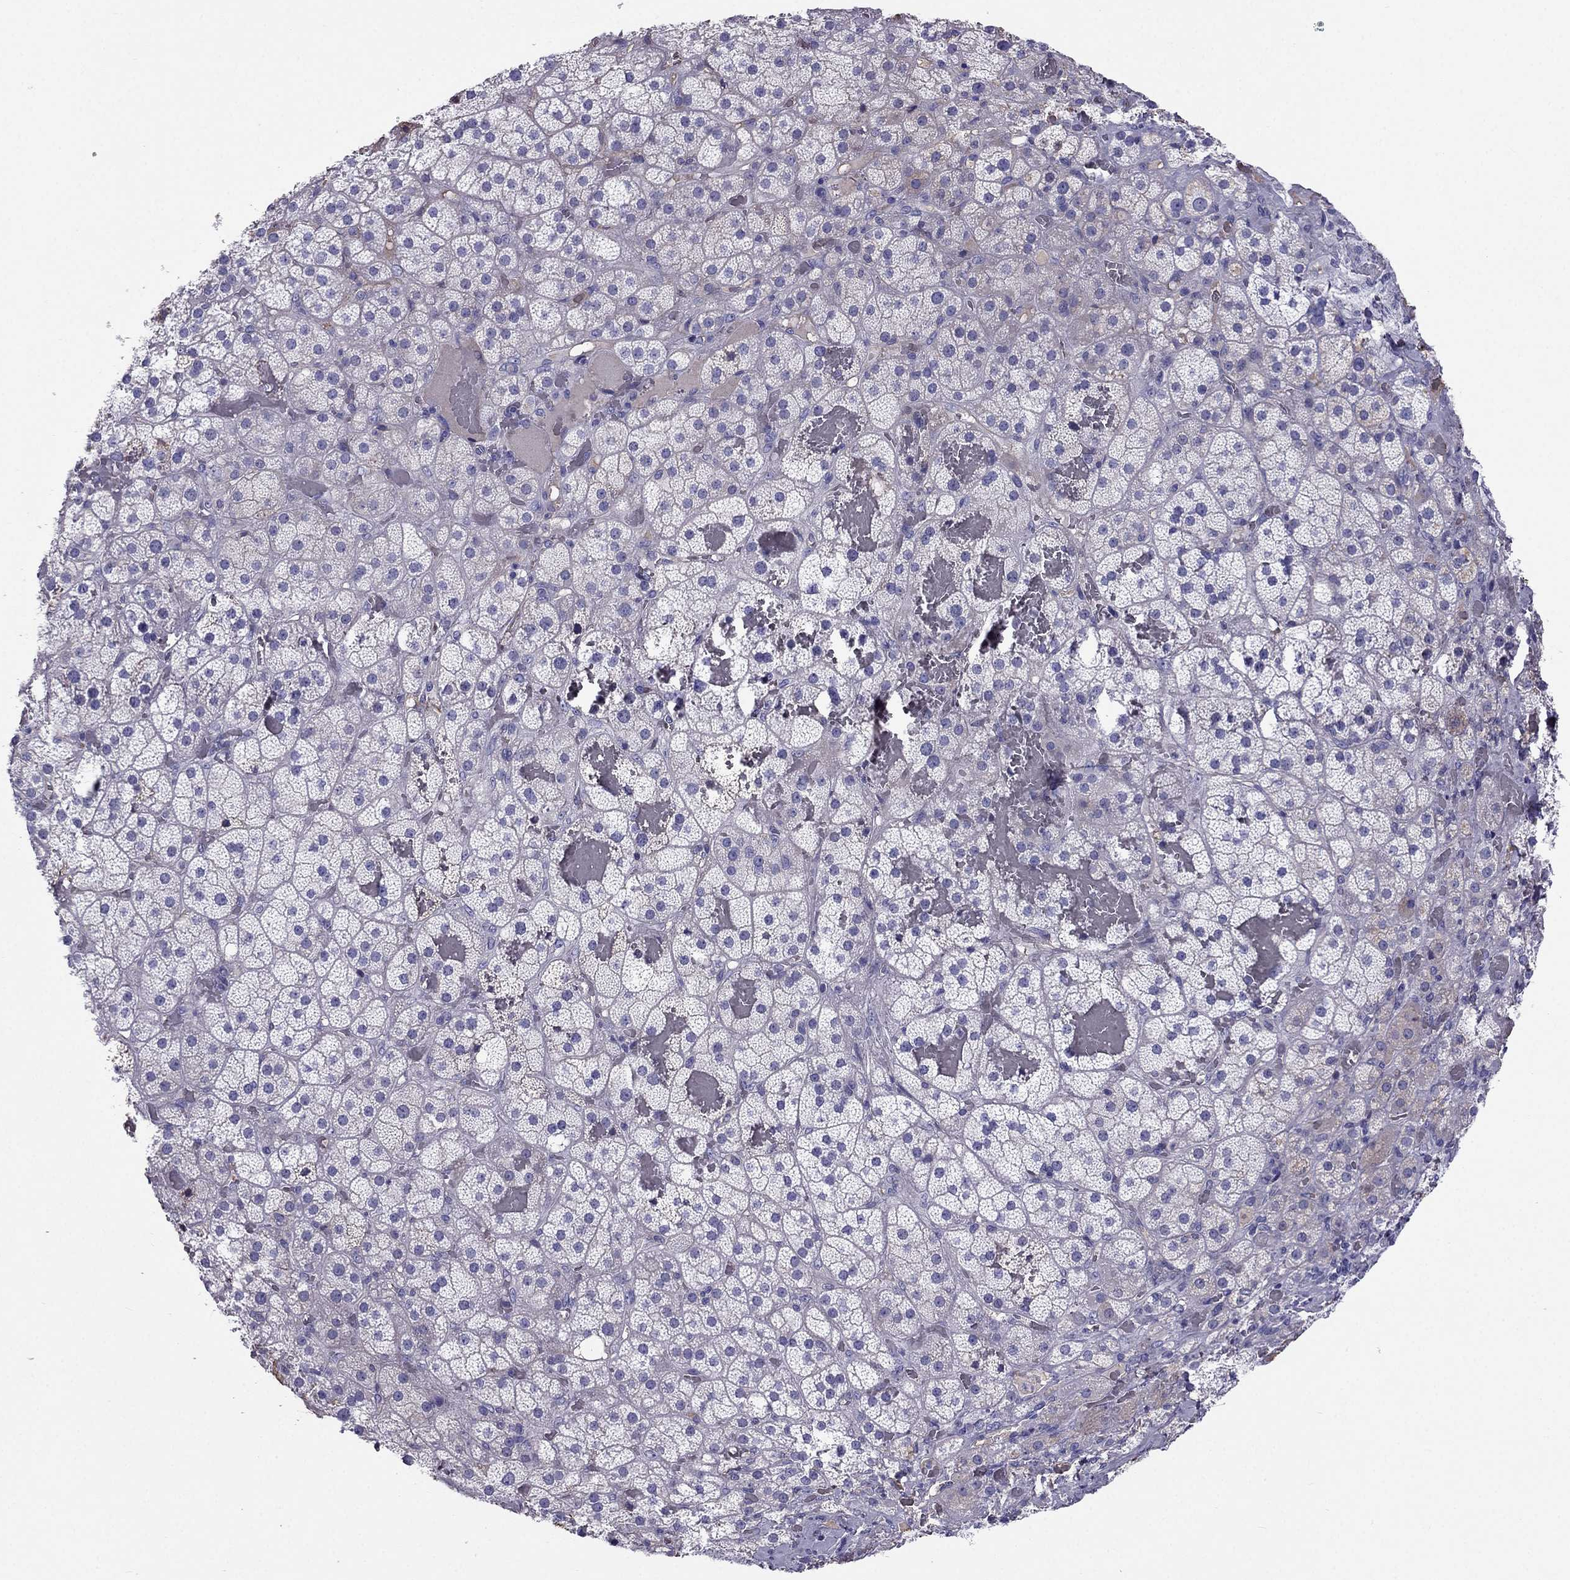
{"staining": {"intensity": "moderate", "quantity": "<25%", "location": "cytoplasmic/membranous"}, "tissue": "adrenal gland", "cell_type": "Glandular cells", "image_type": "normal", "snomed": [{"axis": "morphology", "description": "Normal tissue, NOS"}, {"axis": "topography", "description": "Adrenal gland"}], "caption": "DAB (3,3'-diaminobenzidine) immunohistochemical staining of unremarkable human adrenal gland reveals moderate cytoplasmic/membranous protein staining in approximately <25% of glandular cells. (IHC, brightfield microscopy, high magnification).", "gene": "TBC1D21", "patient": {"sex": "male", "age": 57}}